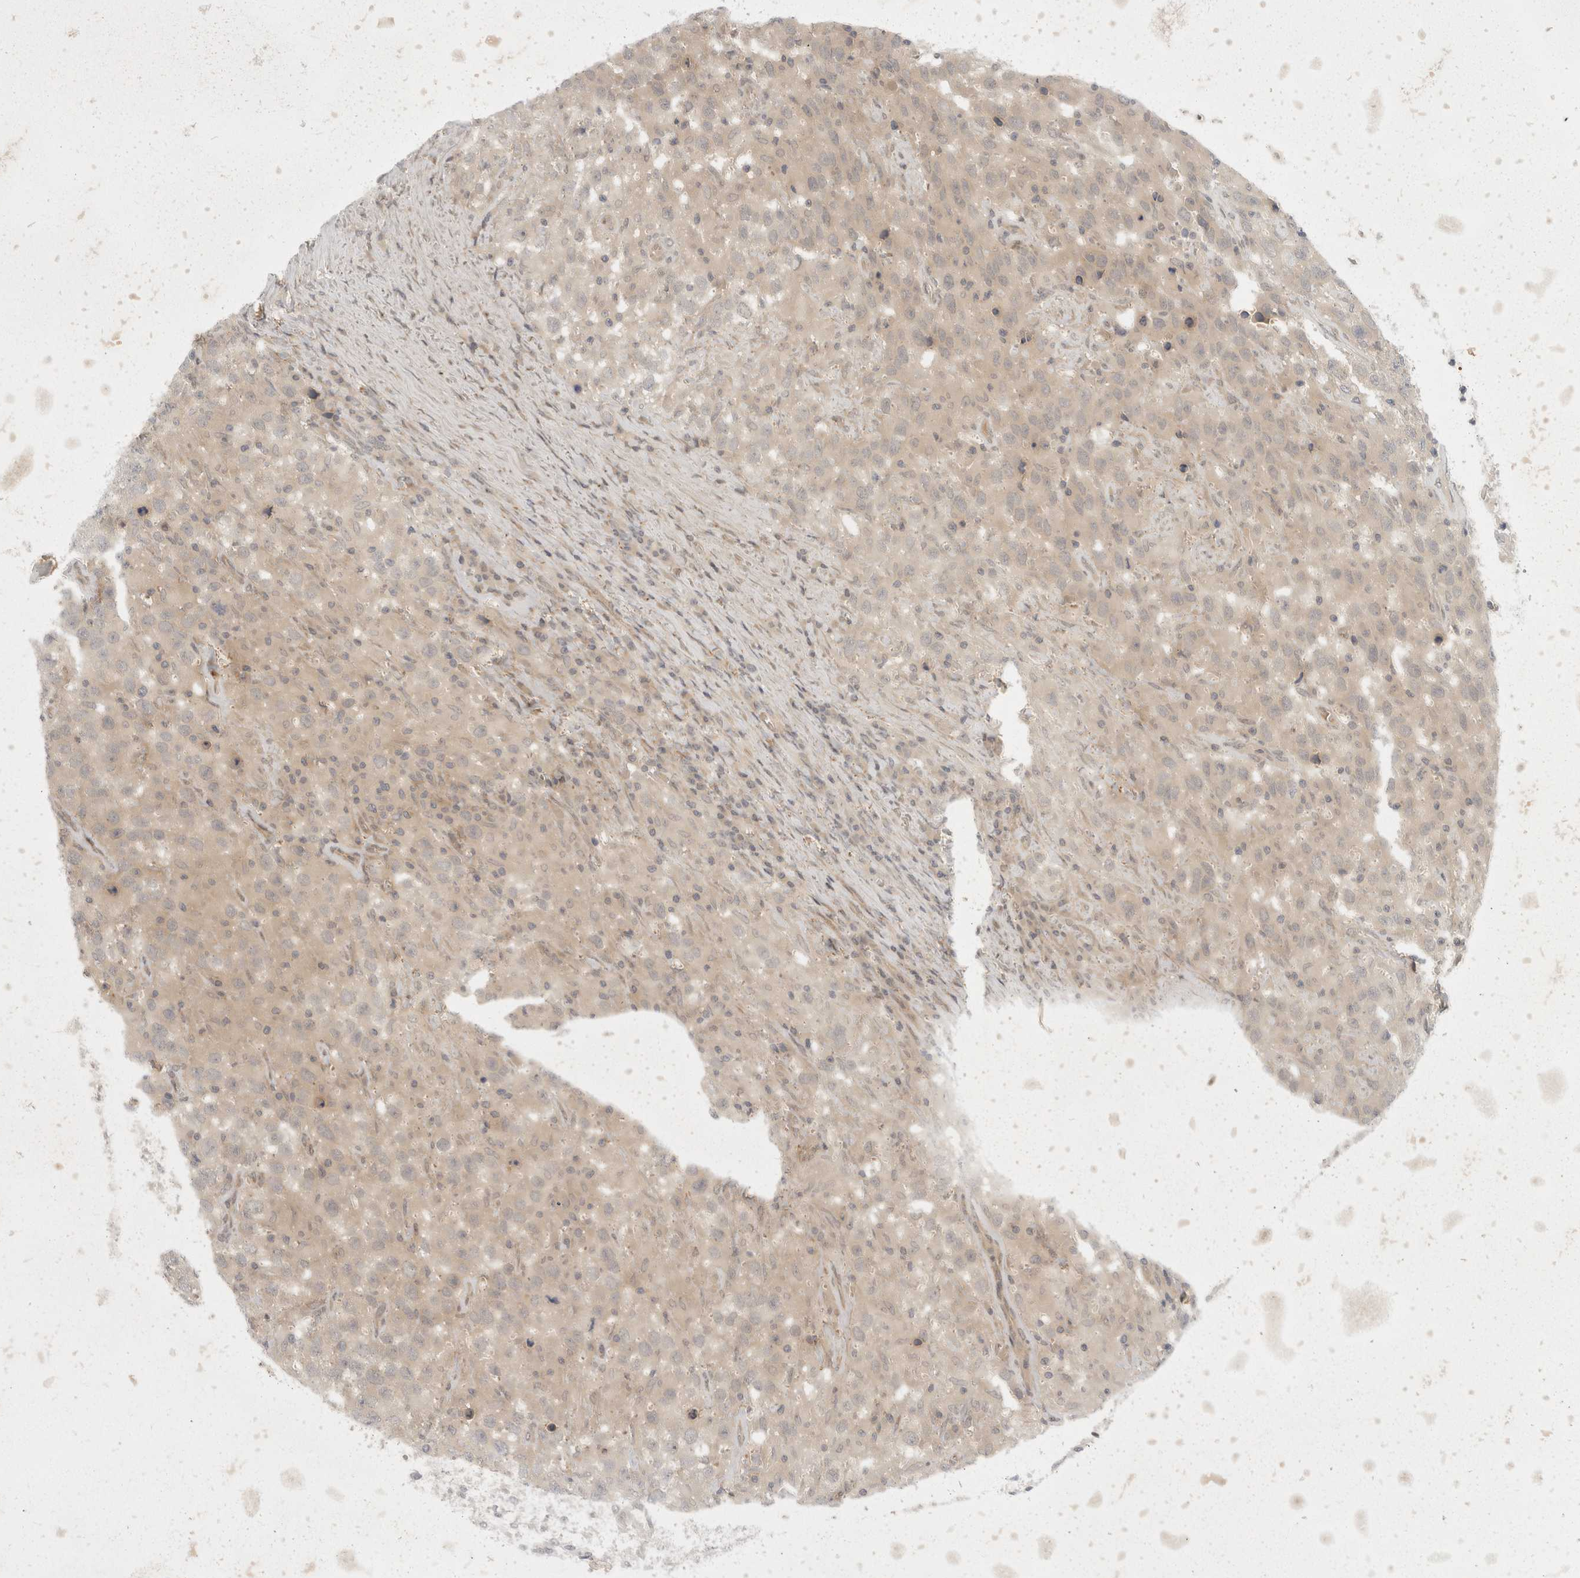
{"staining": {"intensity": "weak", "quantity": "<25%", "location": "cytoplasmic/membranous"}, "tissue": "testis cancer", "cell_type": "Tumor cells", "image_type": "cancer", "snomed": [{"axis": "morphology", "description": "Seminoma, NOS"}, {"axis": "topography", "description": "Testis"}], "caption": "Image shows no protein positivity in tumor cells of testis cancer tissue.", "gene": "EIF4G3", "patient": {"sex": "male", "age": 41}}